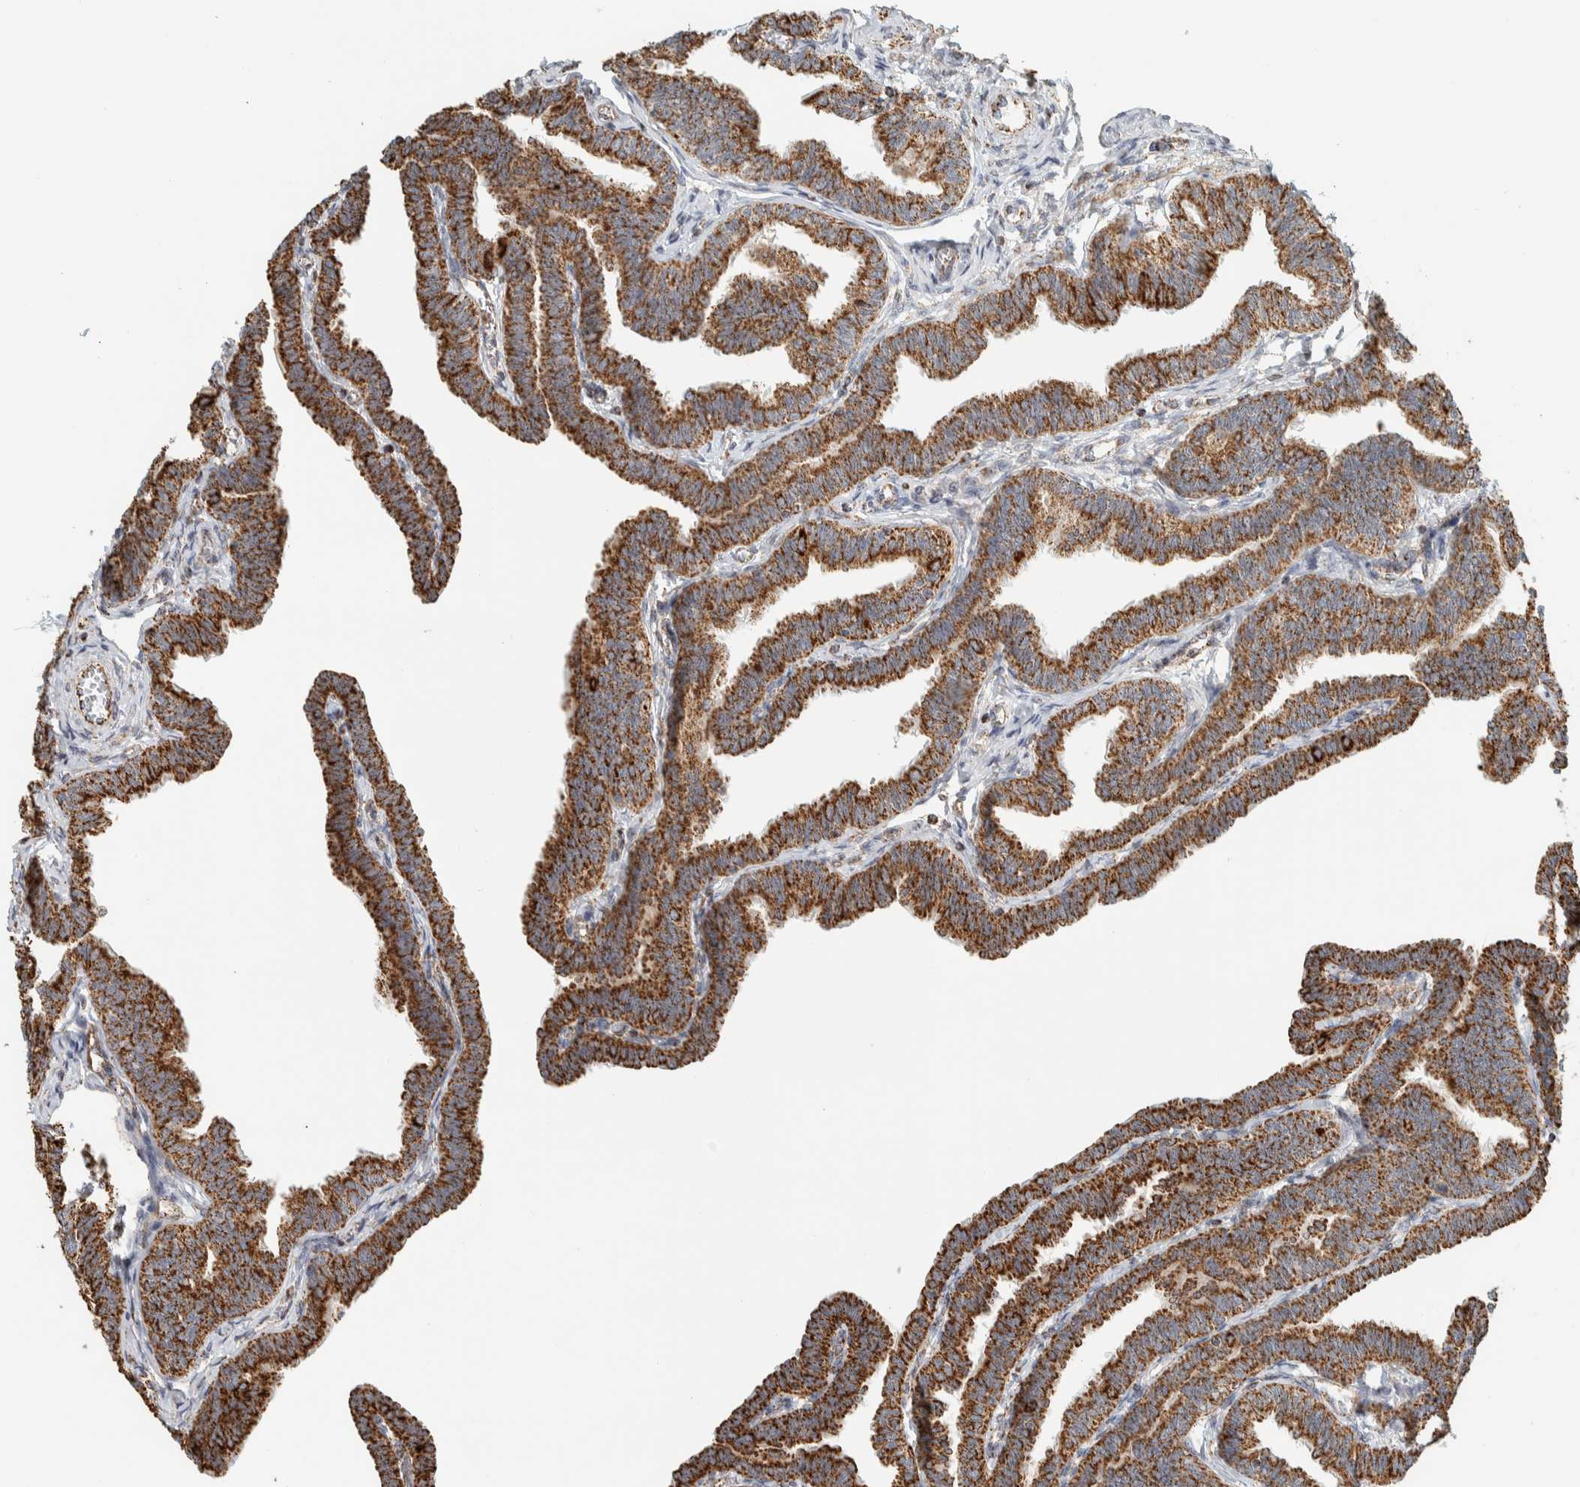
{"staining": {"intensity": "strong", "quantity": ">75%", "location": "cytoplasmic/membranous"}, "tissue": "fallopian tube", "cell_type": "Glandular cells", "image_type": "normal", "snomed": [{"axis": "morphology", "description": "Normal tissue, NOS"}, {"axis": "topography", "description": "Fallopian tube"}, {"axis": "topography", "description": "Ovary"}], "caption": "Strong cytoplasmic/membranous protein staining is appreciated in about >75% of glandular cells in fallopian tube. (Stains: DAB in brown, nuclei in blue, Microscopy: brightfield microscopy at high magnification).", "gene": "ZNF454", "patient": {"sex": "female", "age": 23}}